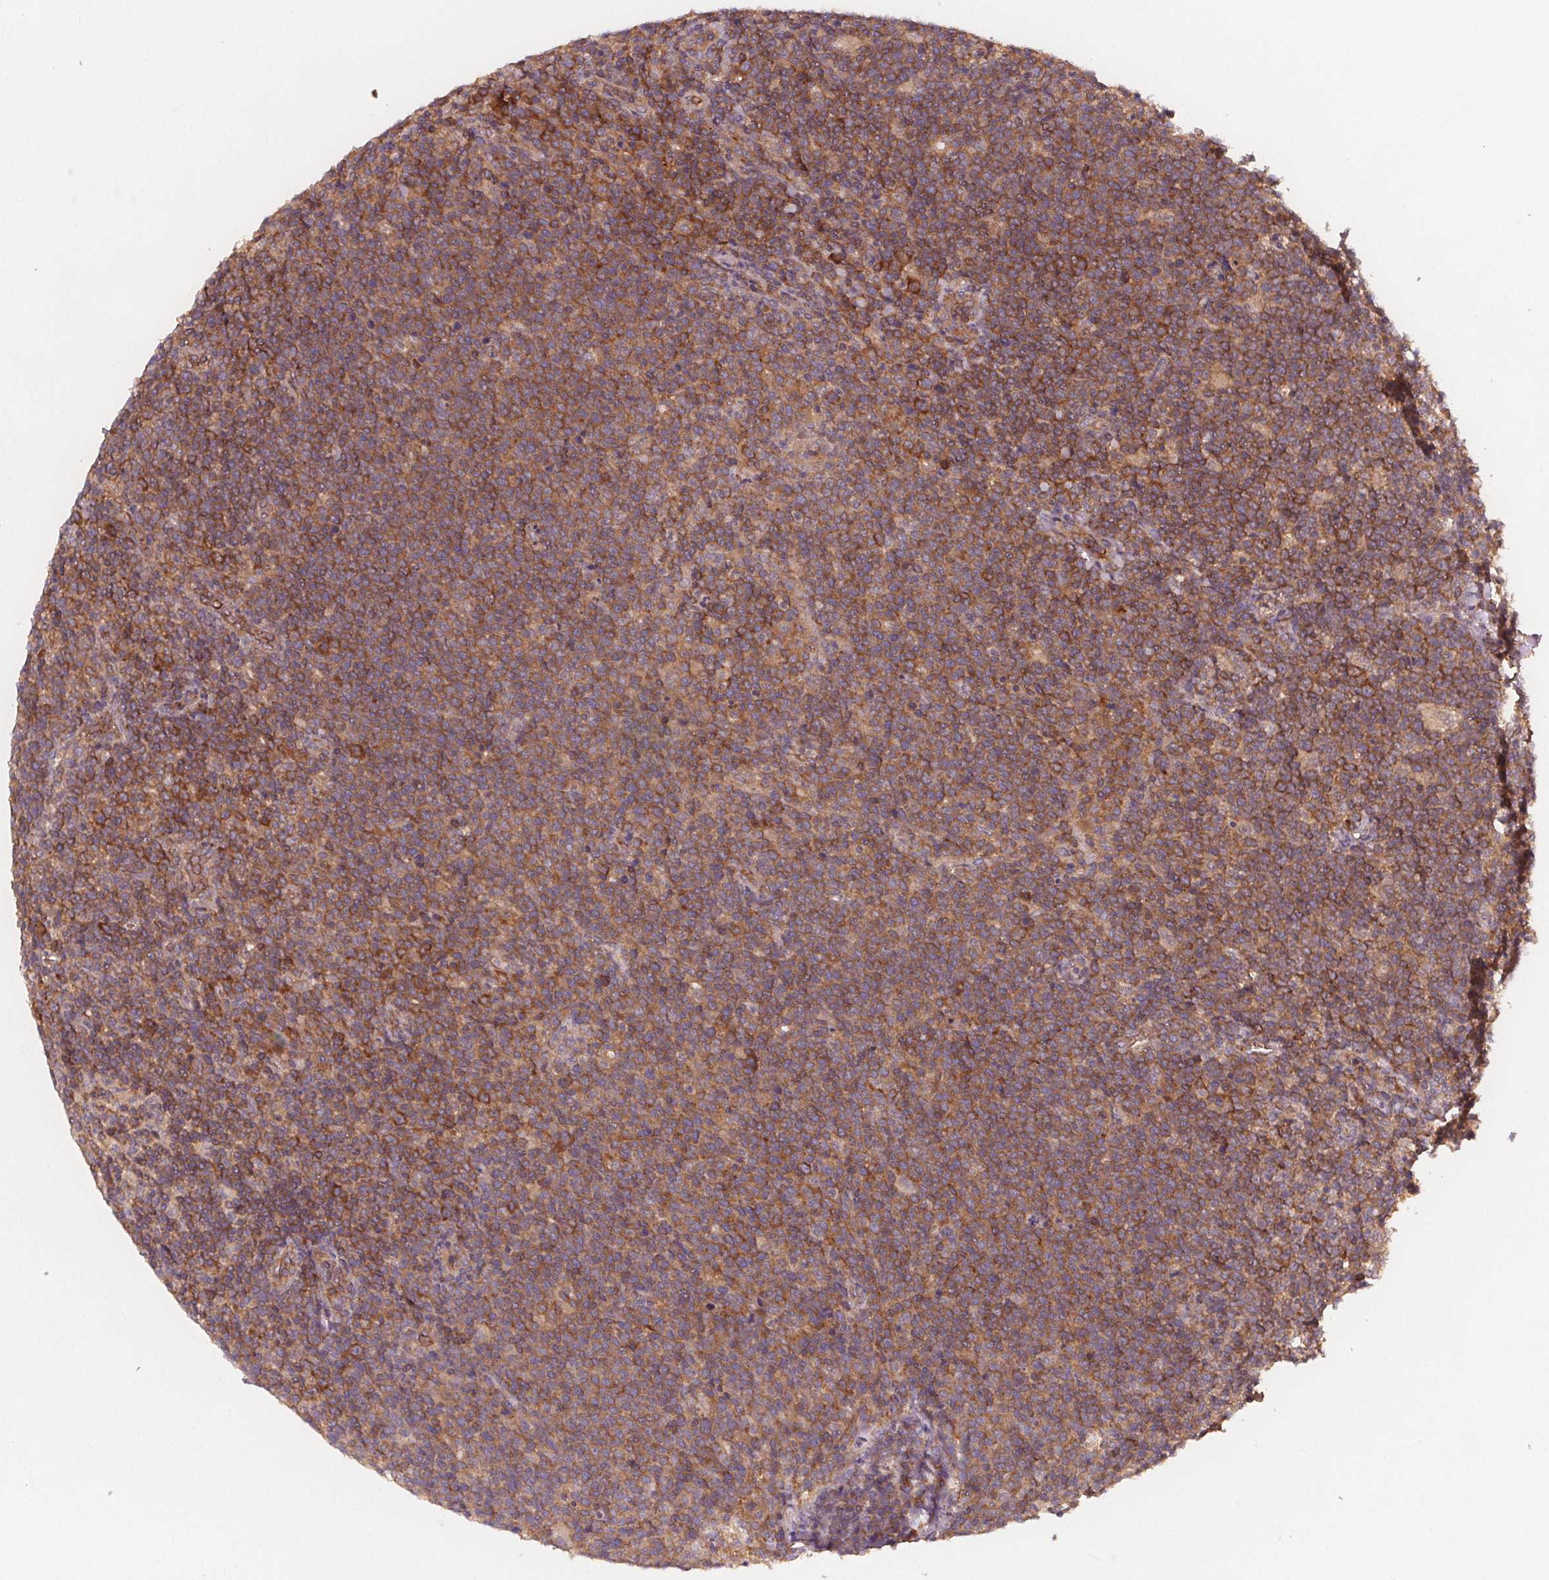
{"staining": {"intensity": "moderate", "quantity": ">75%", "location": "cytoplasmic/membranous"}, "tissue": "lymphoma", "cell_type": "Tumor cells", "image_type": "cancer", "snomed": [{"axis": "morphology", "description": "Malignant lymphoma, non-Hodgkin's type, High grade"}, {"axis": "topography", "description": "Lymph node"}], "caption": "A medium amount of moderate cytoplasmic/membranous staining is present in about >75% of tumor cells in high-grade malignant lymphoma, non-Hodgkin's type tissue.", "gene": "EIF3D", "patient": {"sex": "male", "age": 61}}